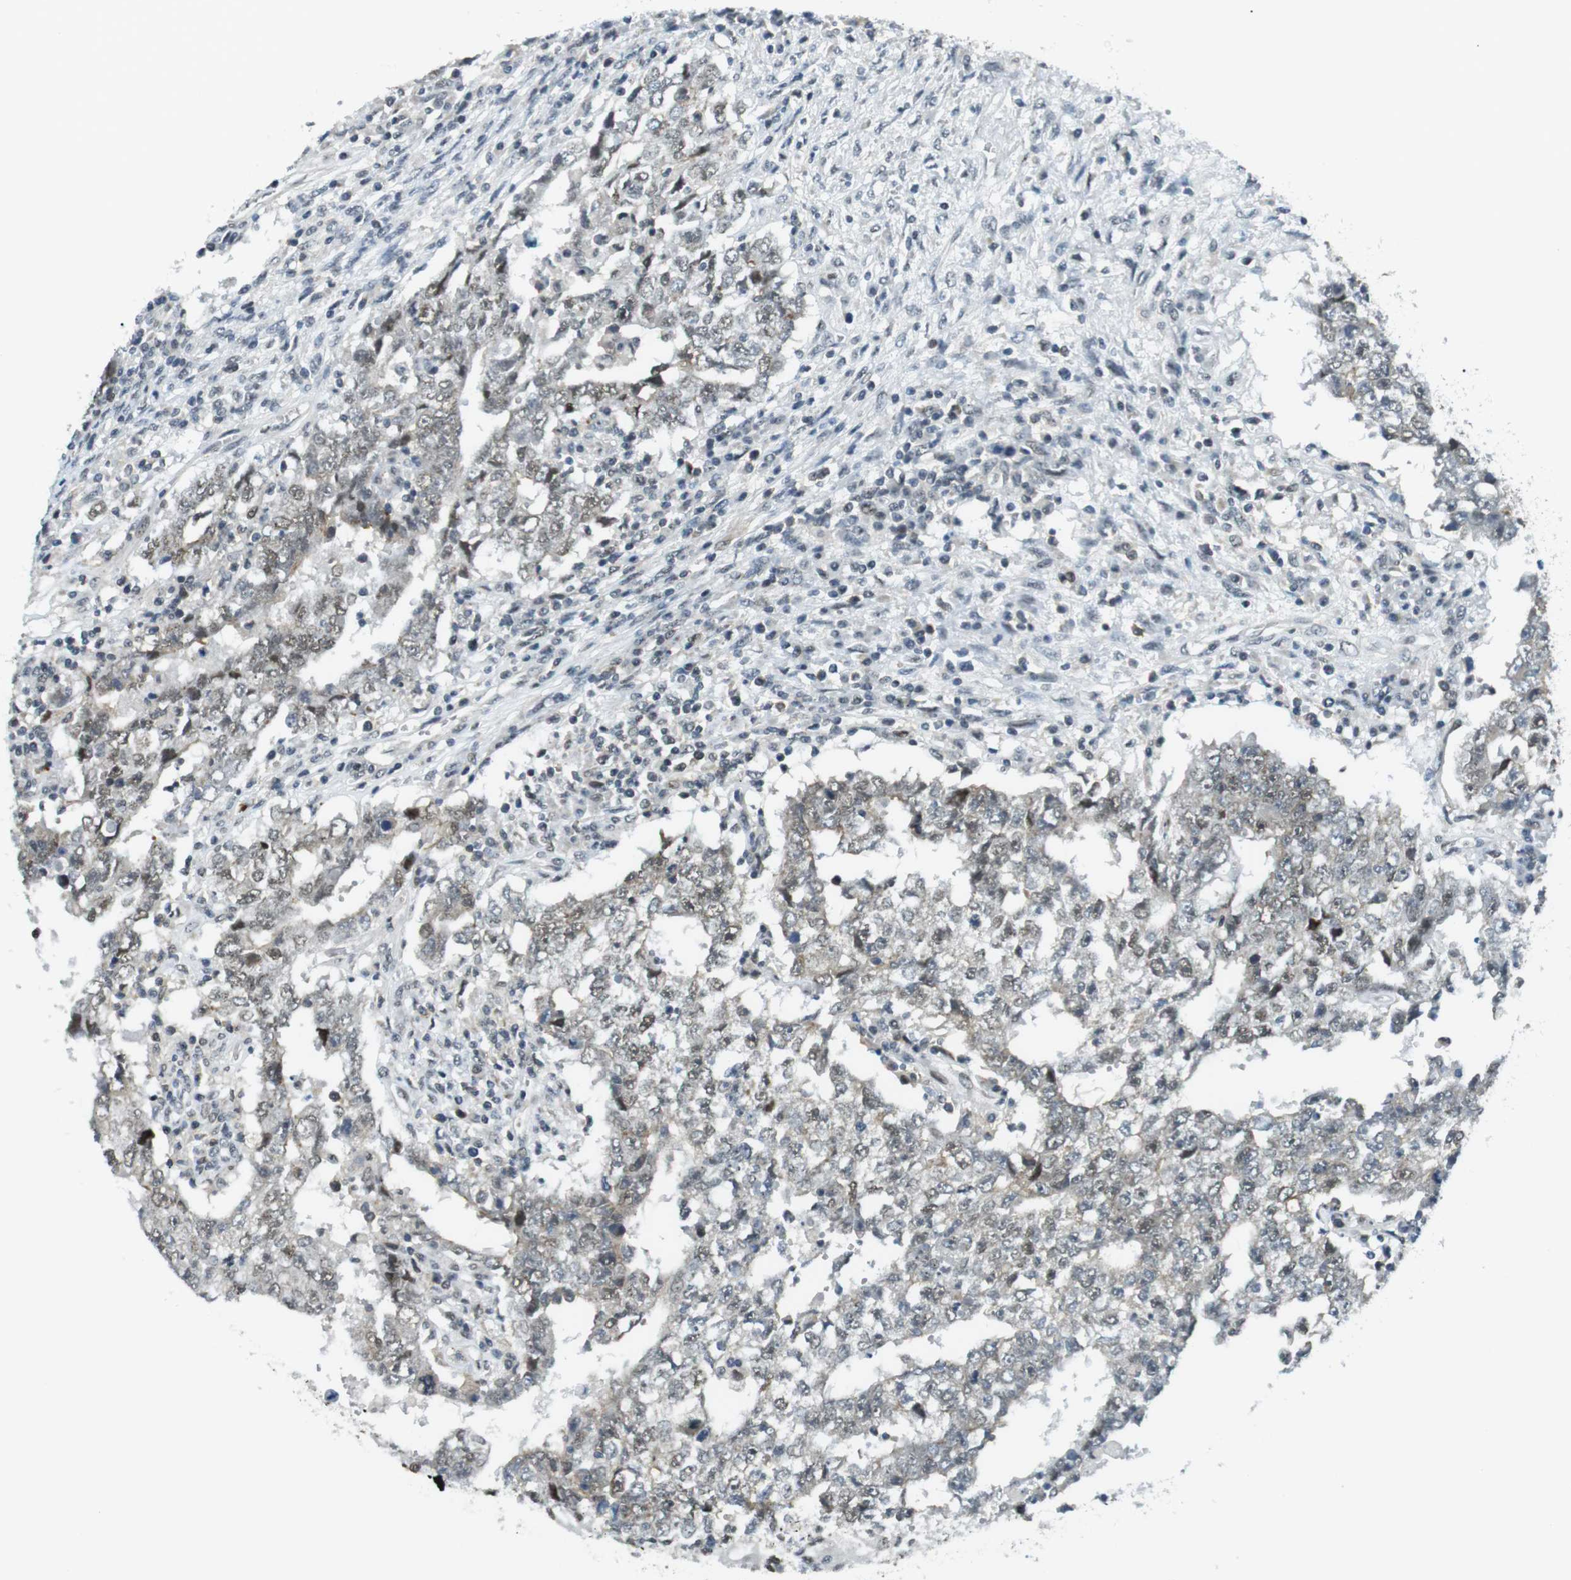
{"staining": {"intensity": "weak", "quantity": "25%-75%", "location": "nuclear"}, "tissue": "testis cancer", "cell_type": "Tumor cells", "image_type": "cancer", "snomed": [{"axis": "morphology", "description": "Carcinoma, Embryonal, NOS"}, {"axis": "topography", "description": "Testis"}], "caption": "A high-resolution image shows IHC staining of testis cancer (embryonal carcinoma), which demonstrates weak nuclear expression in approximately 25%-75% of tumor cells.", "gene": "USP7", "patient": {"sex": "male", "age": 26}}